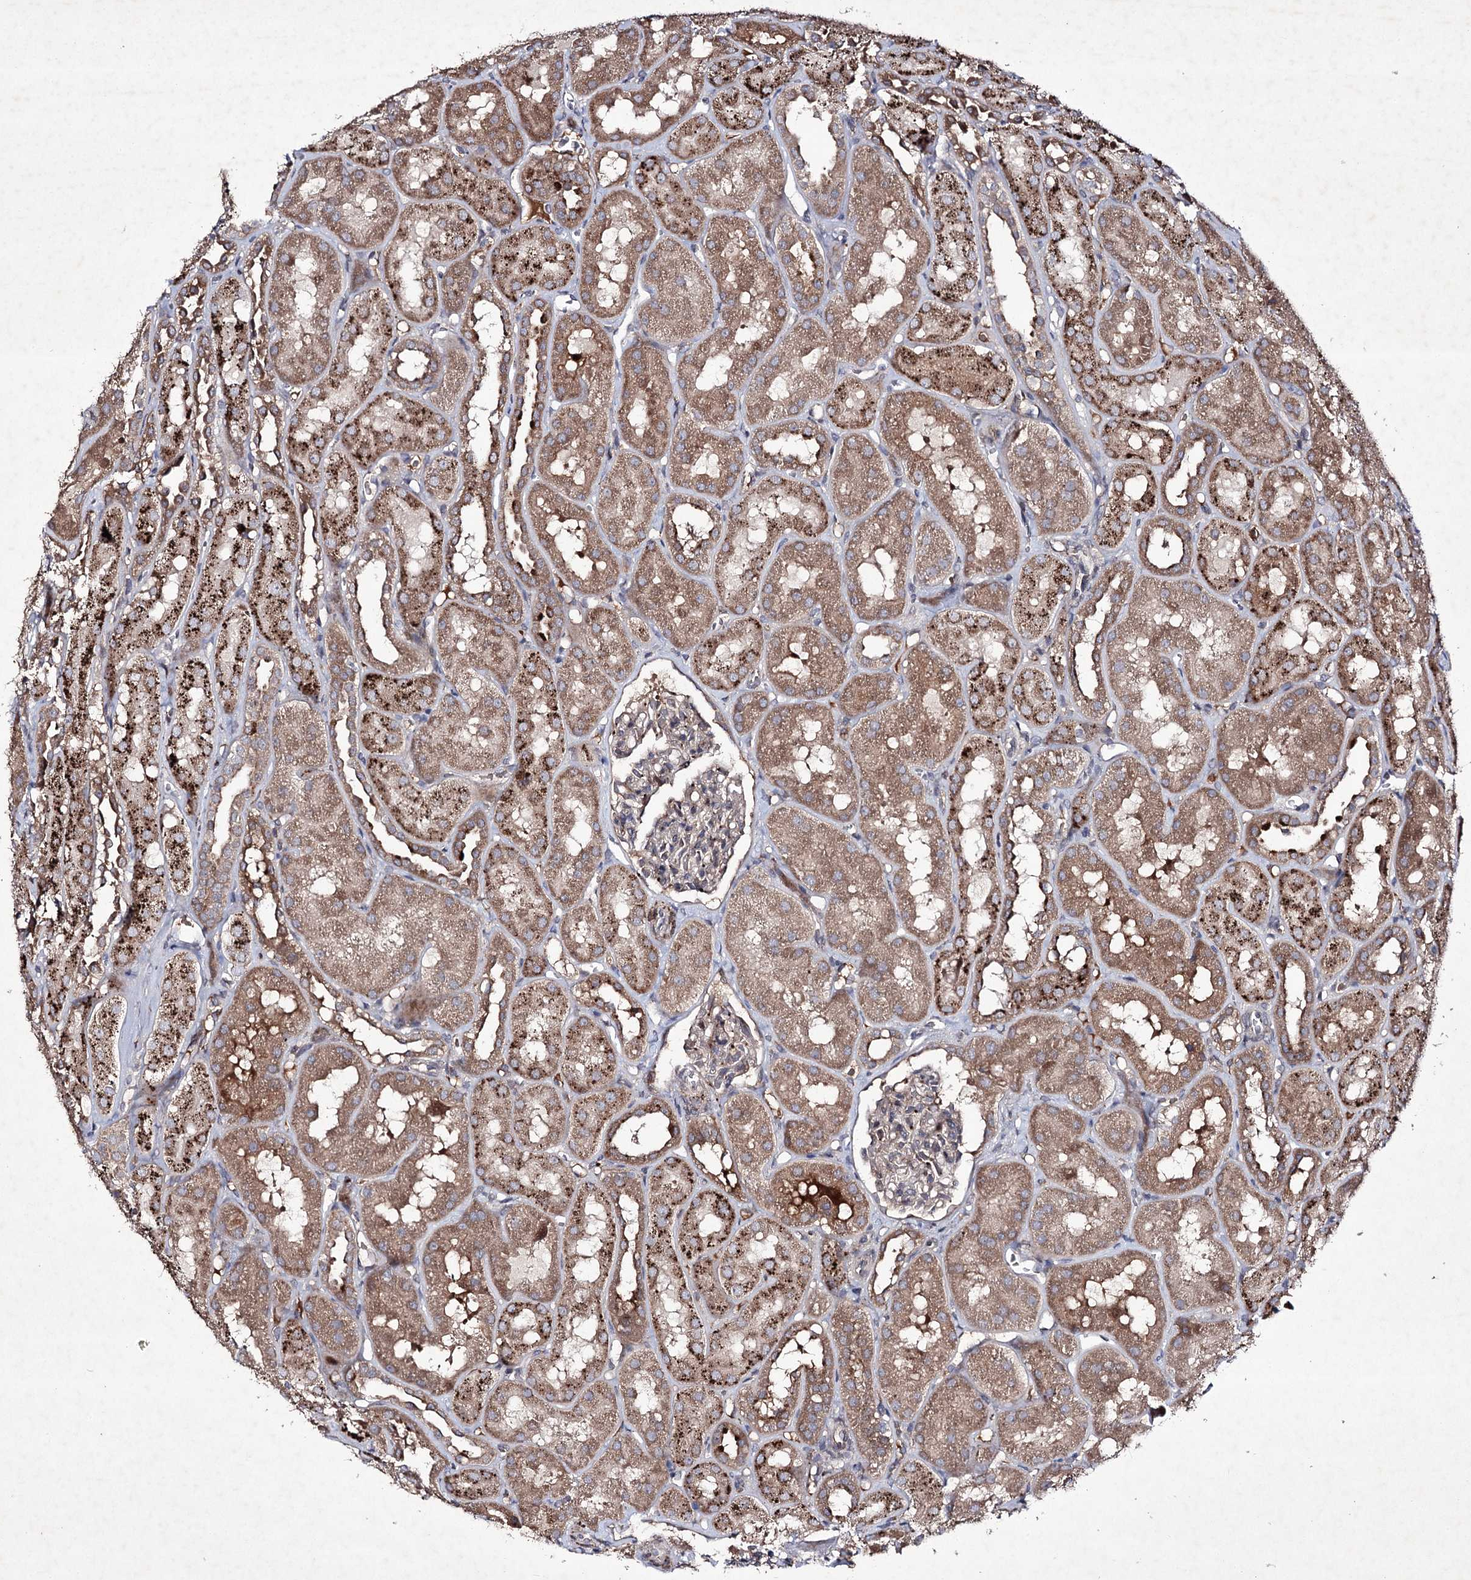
{"staining": {"intensity": "weak", "quantity": "<25%", "location": "cytoplasmic/membranous"}, "tissue": "kidney", "cell_type": "Cells in glomeruli", "image_type": "normal", "snomed": [{"axis": "morphology", "description": "Normal tissue, NOS"}, {"axis": "topography", "description": "Kidney"}, {"axis": "topography", "description": "Urinary bladder"}], "caption": "IHC histopathology image of normal kidney stained for a protein (brown), which demonstrates no staining in cells in glomeruli. Nuclei are stained in blue.", "gene": "ALG9", "patient": {"sex": "male", "age": 16}}